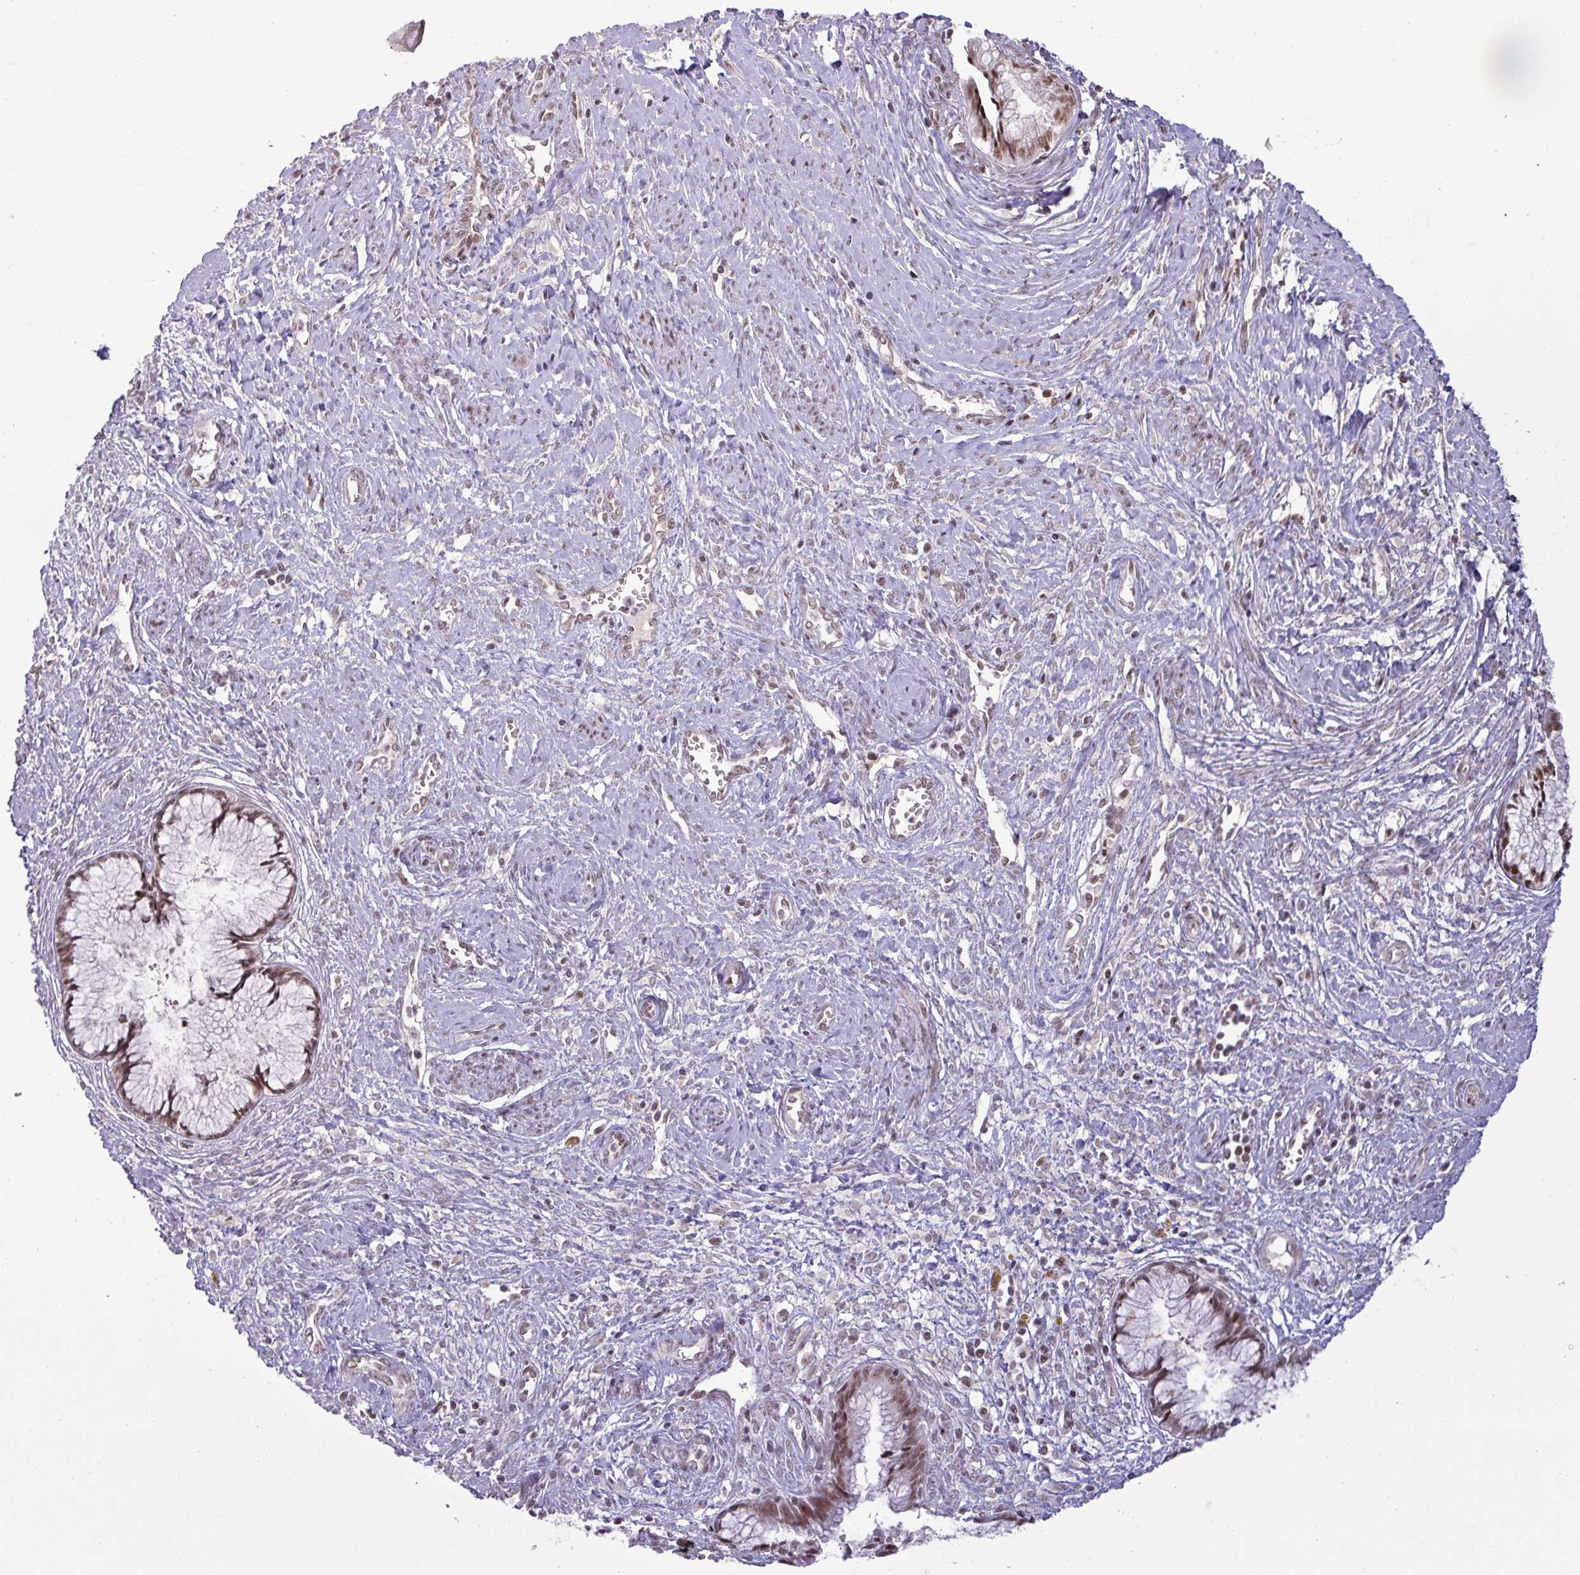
{"staining": {"intensity": "moderate", "quantity": ">75%", "location": "nuclear"}, "tissue": "cervical cancer", "cell_type": "Tumor cells", "image_type": "cancer", "snomed": [{"axis": "morphology", "description": "Adenocarcinoma, NOS"}, {"axis": "topography", "description": "Cervix"}], "caption": "Cervical adenocarcinoma tissue exhibits moderate nuclear staining in about >75% of tumor cells", "gene": "PTPN20", "patient": {"sex": "female", "age": 44}}